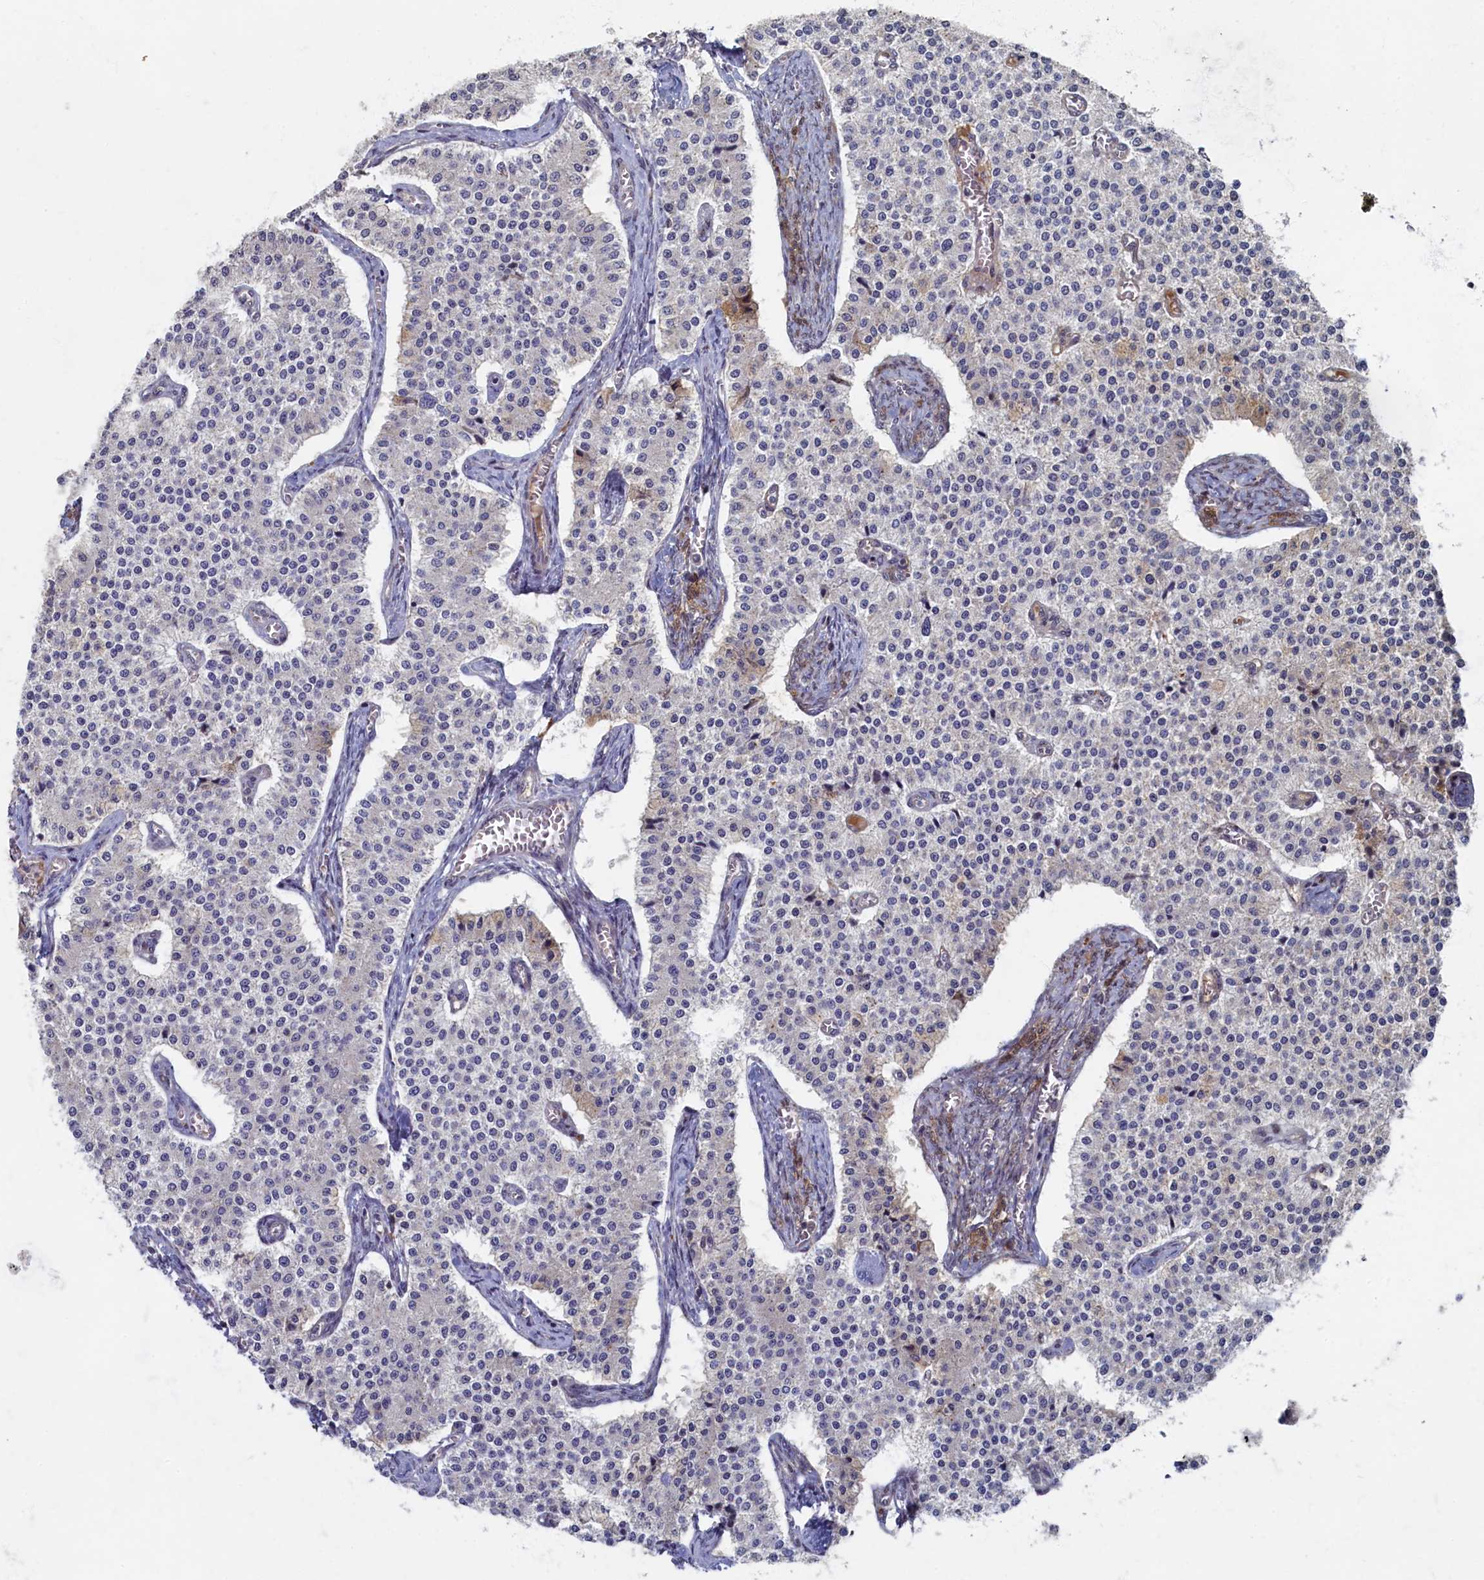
{"staining": {"intensity": "negative", "quantity": "none", "location": "none"}, "tissue": "carcinoid", "cell_type": "Tumor cells", "image_type": "cancer", "snomed": [{"axis": "morphology", "description": "Carcinoid, malignant, NOS"}, {"axis": "topography", "description": "Colon"}], "caption": "There is no significant positivity in tumor cells of malignant carcinoid.", "gene": "HUNK", "patient": {"sex": "female", "age": 52}}